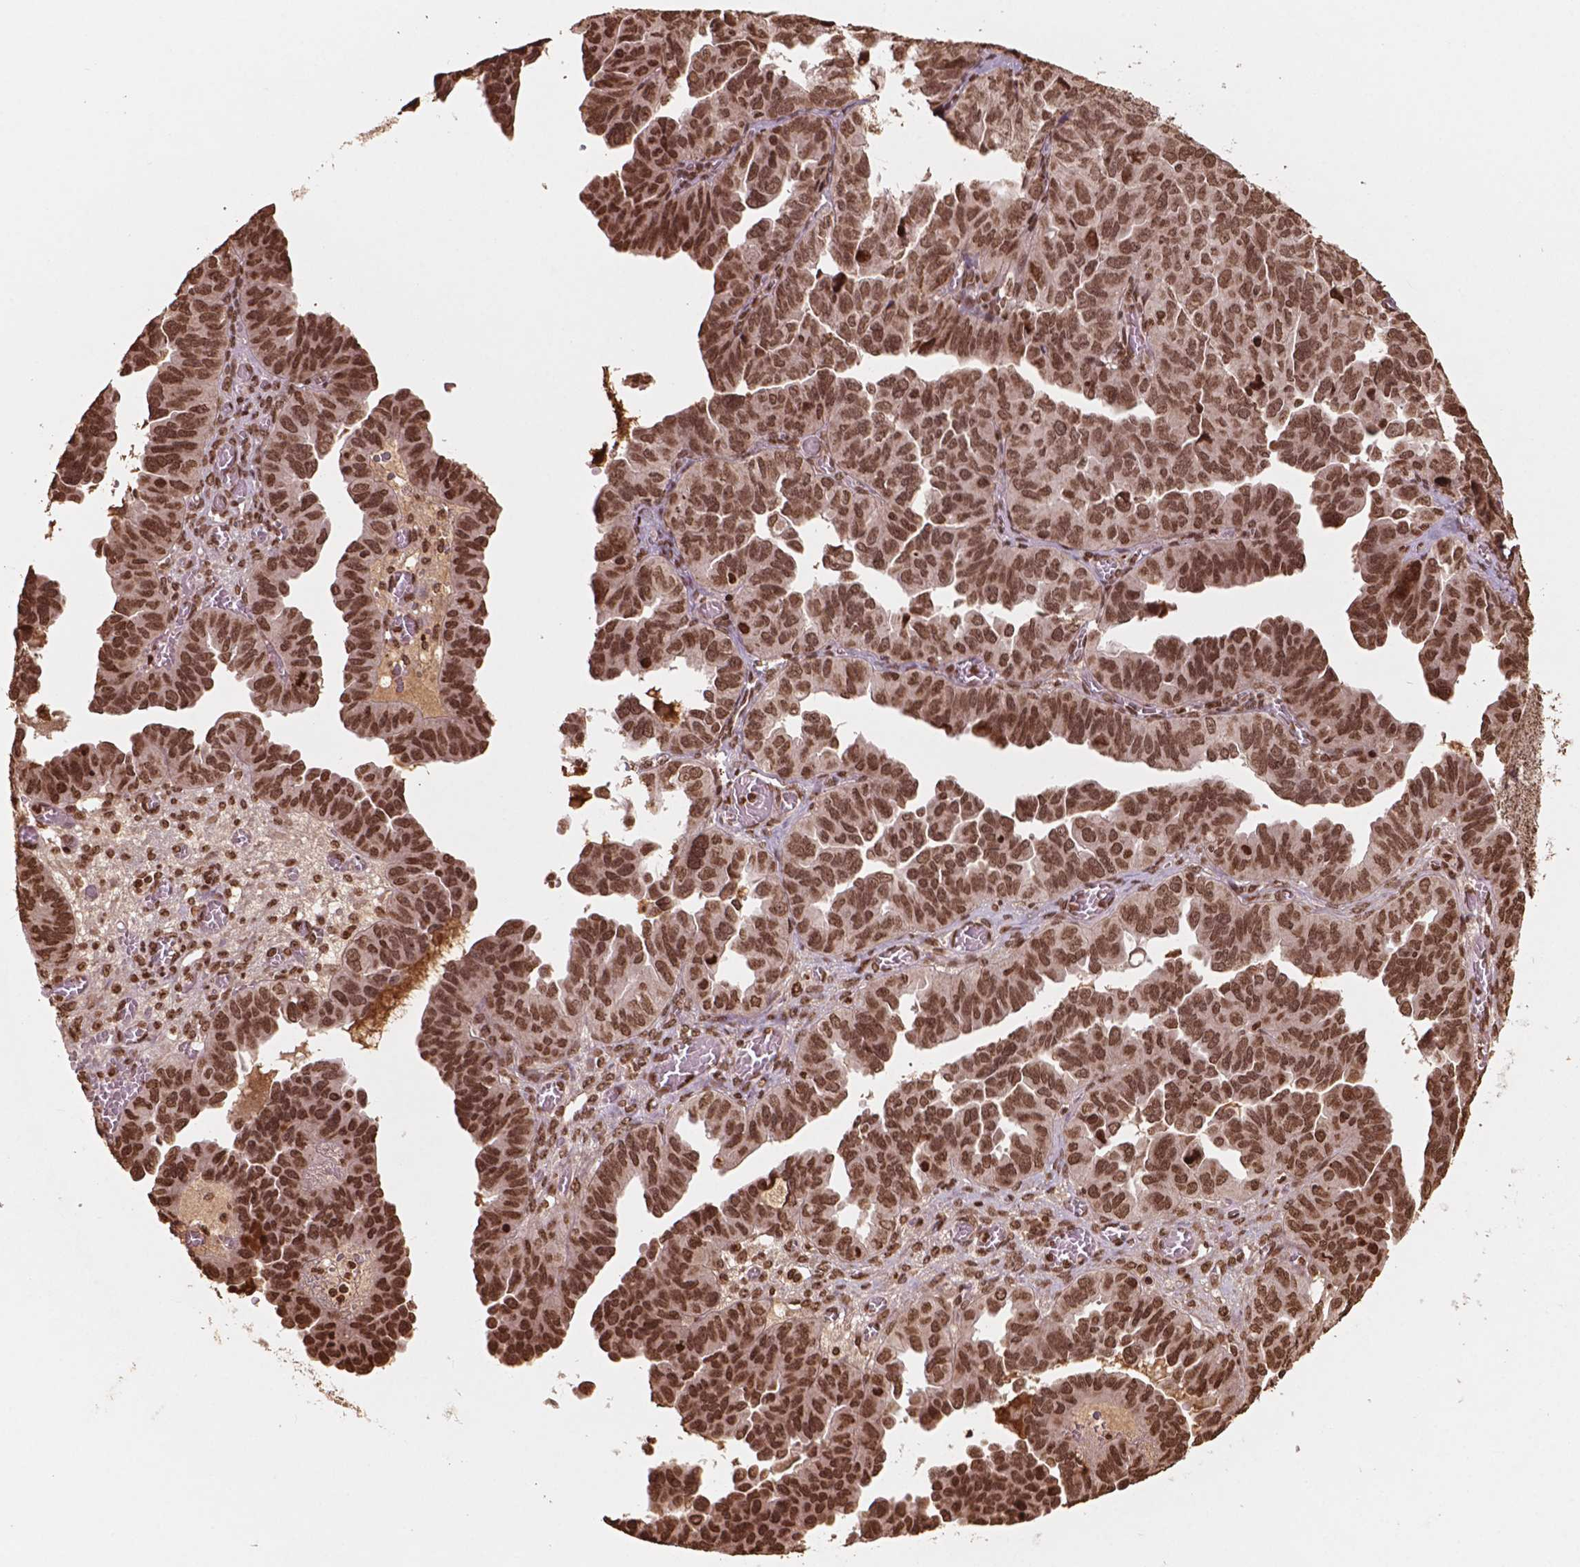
{"staining": {"intensity": "strong", "quantity": ">75%", "location": "nuclear"}, "tissue": "ovarian cancer", "cell_type": "Tumor cells", "image_type": "cancer", "snomed": [{"axis": "morphology", "description": "Cystadenocarcinoma, serous, NOS"}, {"axis": "topography", "description": "Ovary"}], "caption": "Protein analysis of ovarian serous cystadenocarcinoma tissue demonstrates strong nuclear expression in approximately >75% of tumor cells.", "gene": "H3C7", "patient": {"sex": "female", "age": 64}}